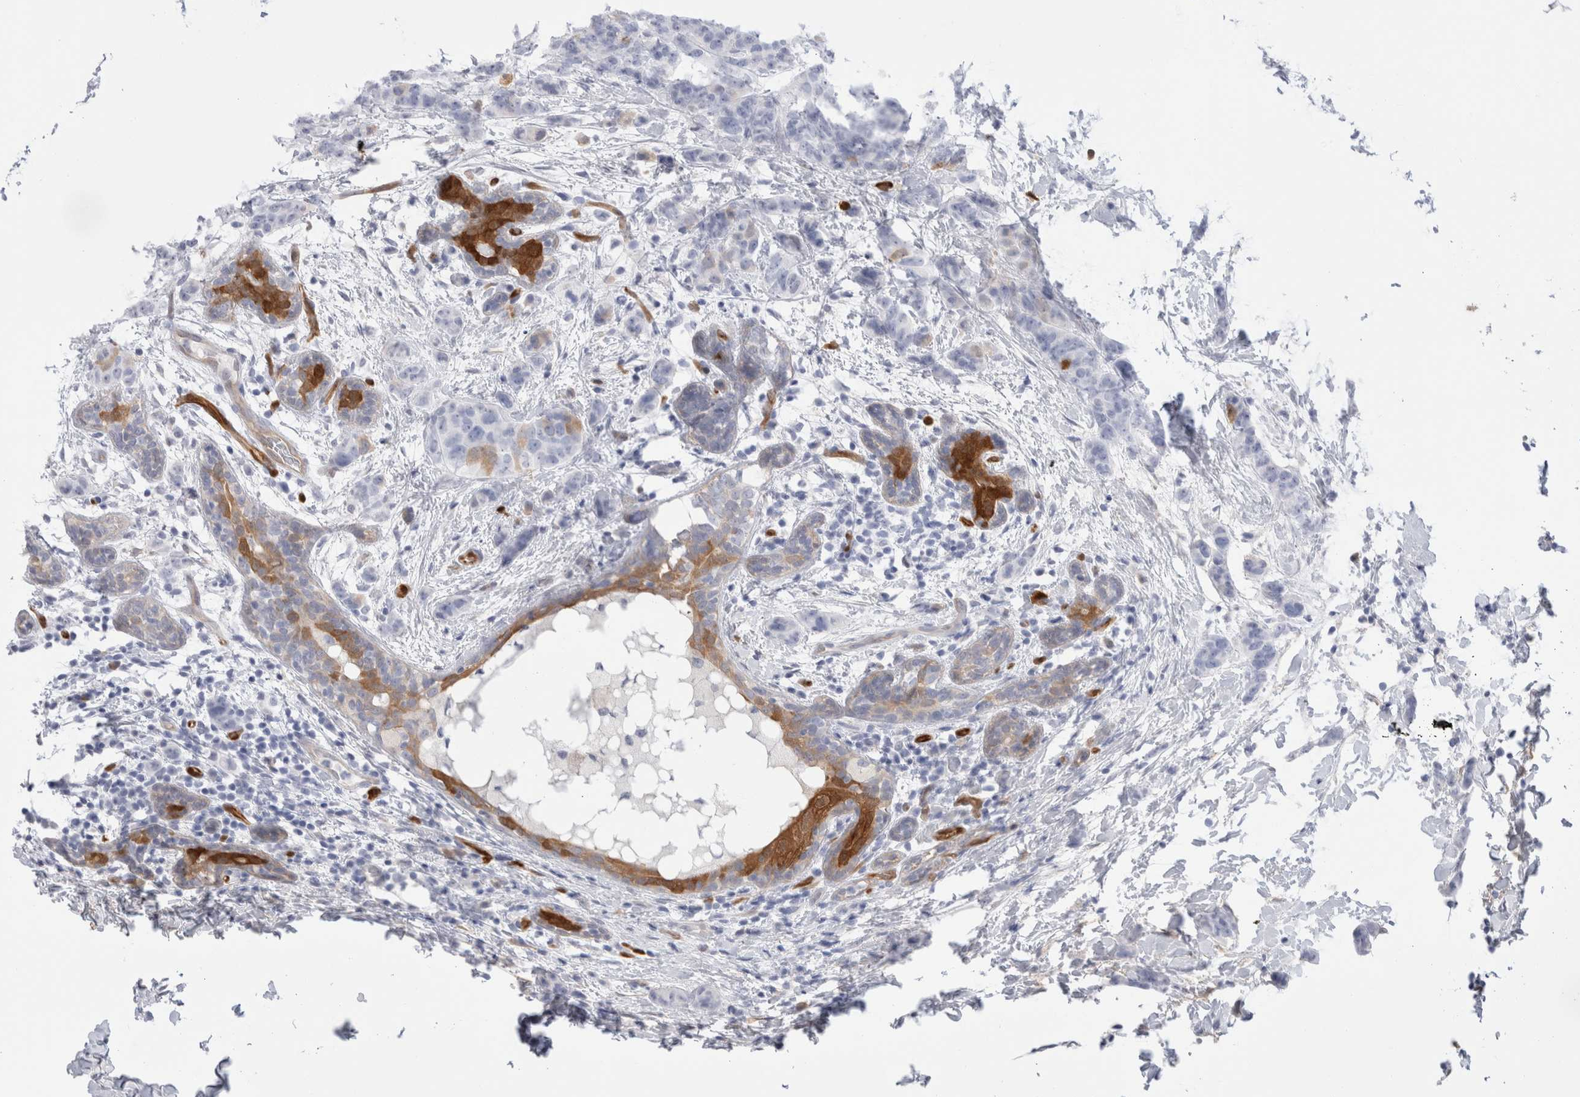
{"staining": {"intensity": "negative", "quantity": "none", "location": "none"}, "tissue": "breast cancer", "cell_type": "Tumor cells", "image_type": "cancer", "snomed": [{"axis": "morphology", "description": "Normal tissue, NOS"}, {"axis": "morphology", "description": "Duct carcinoma"}, {"axis": "topography", "description": "Breast"}], "caption": "The image displays no significant expression in tumor cells of breast cancer (invasive ductal carcinoma).", "gene": "NAPEPLD", "patient": {"sex": "female", "age": 40}}